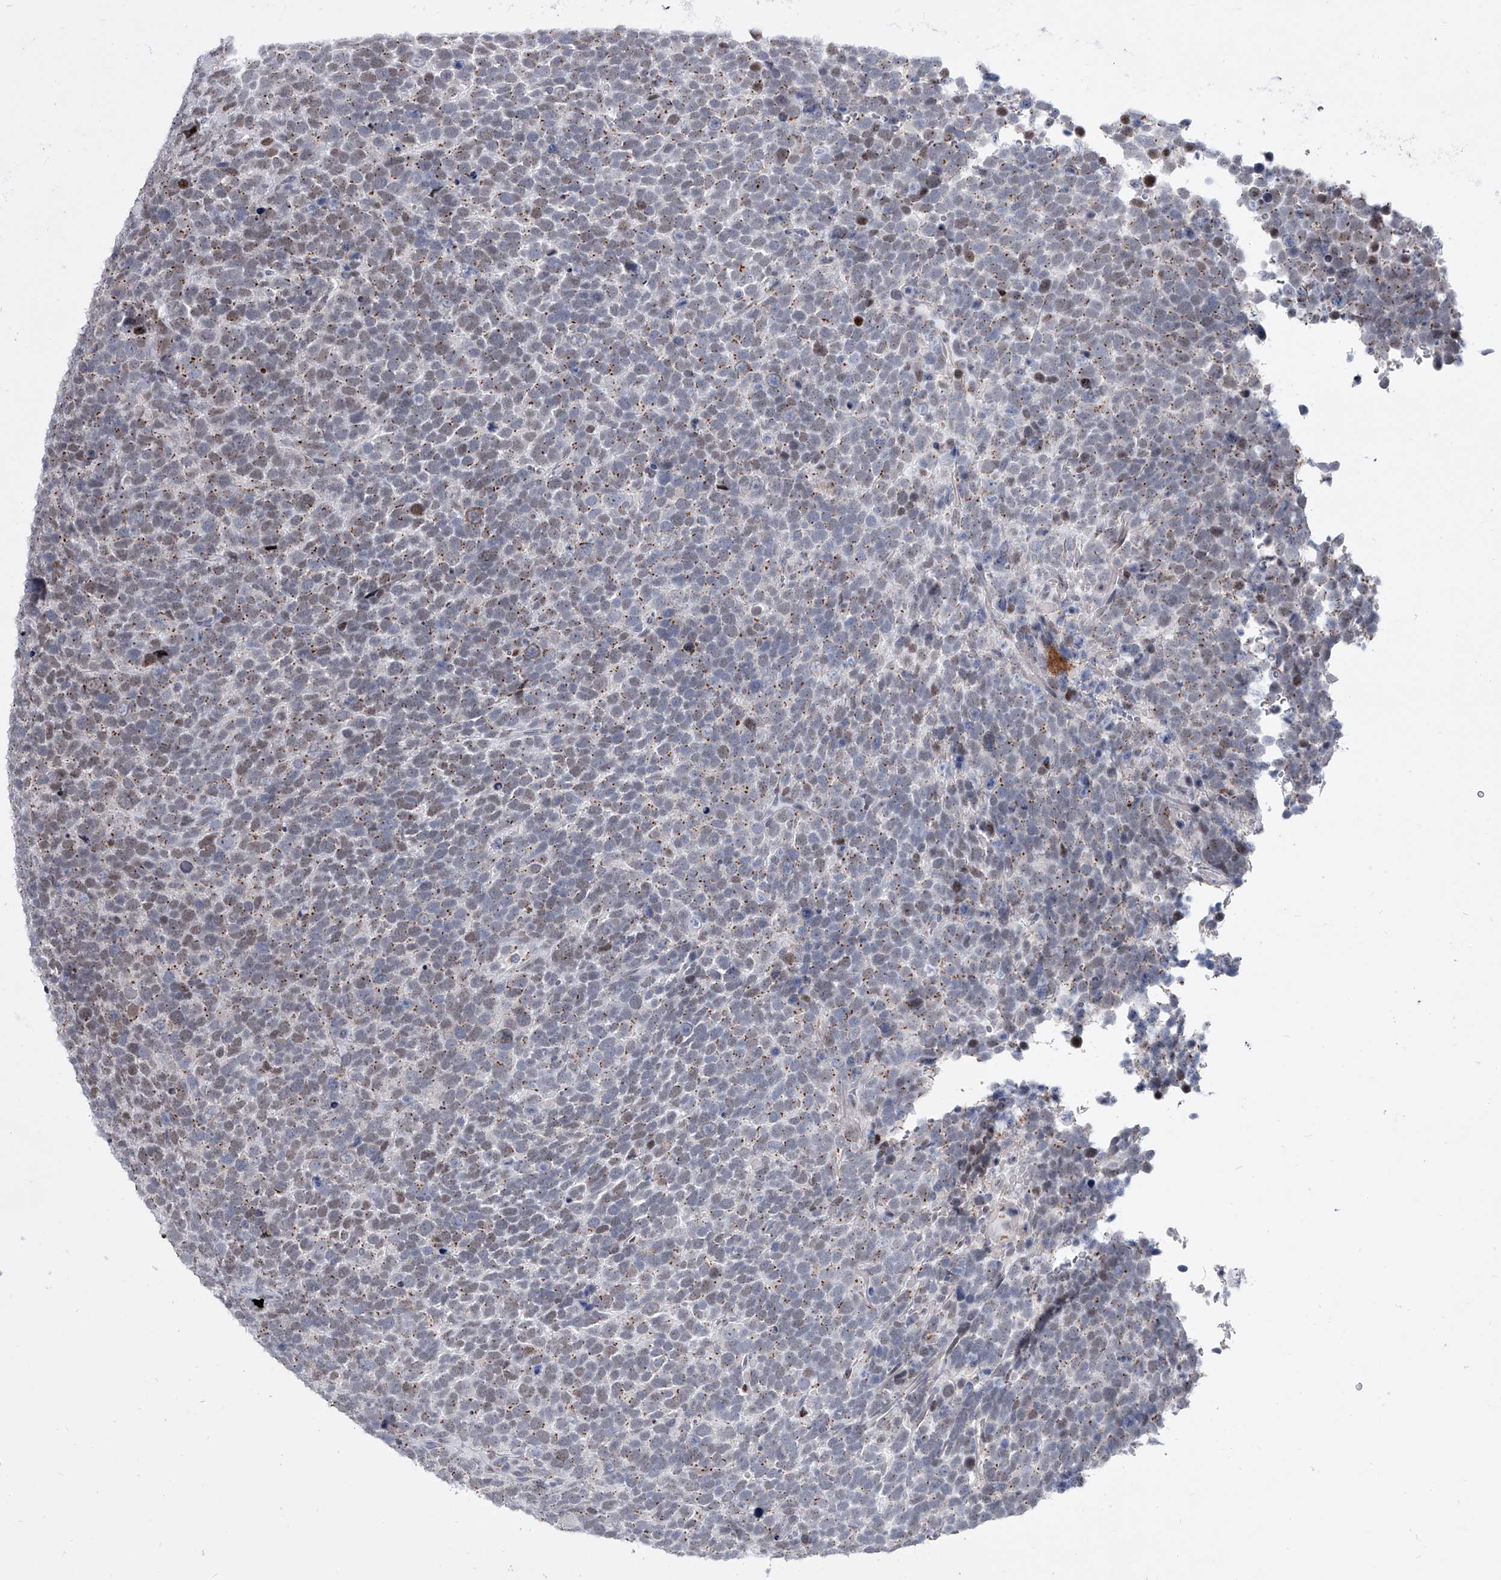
{"staining": {"intensity": "moderate", "quantity": "<25%", "location": "cytoplasmic/membranous"}, "tissue": "urothelial cancer", "cell_type": "Tumor cells", "image_type": "cancer", "snomed": [{"axis": "morphology", "description": "Urothelial carcinoma, High grade"}, {"axis": "topography", "description": "Urinary bladder"}], "caption": "This histopathology image shows urothelial carcinoma (high-grade) stained with immunohistochemistry to label a protein in brown. The cytoplasmic/membranous of tumor cells show moderate positivity for the protein. Nuclei are counter-stained blue.", "gene": "EVA1C", "patient": {"sex": "female", "age": 82}}